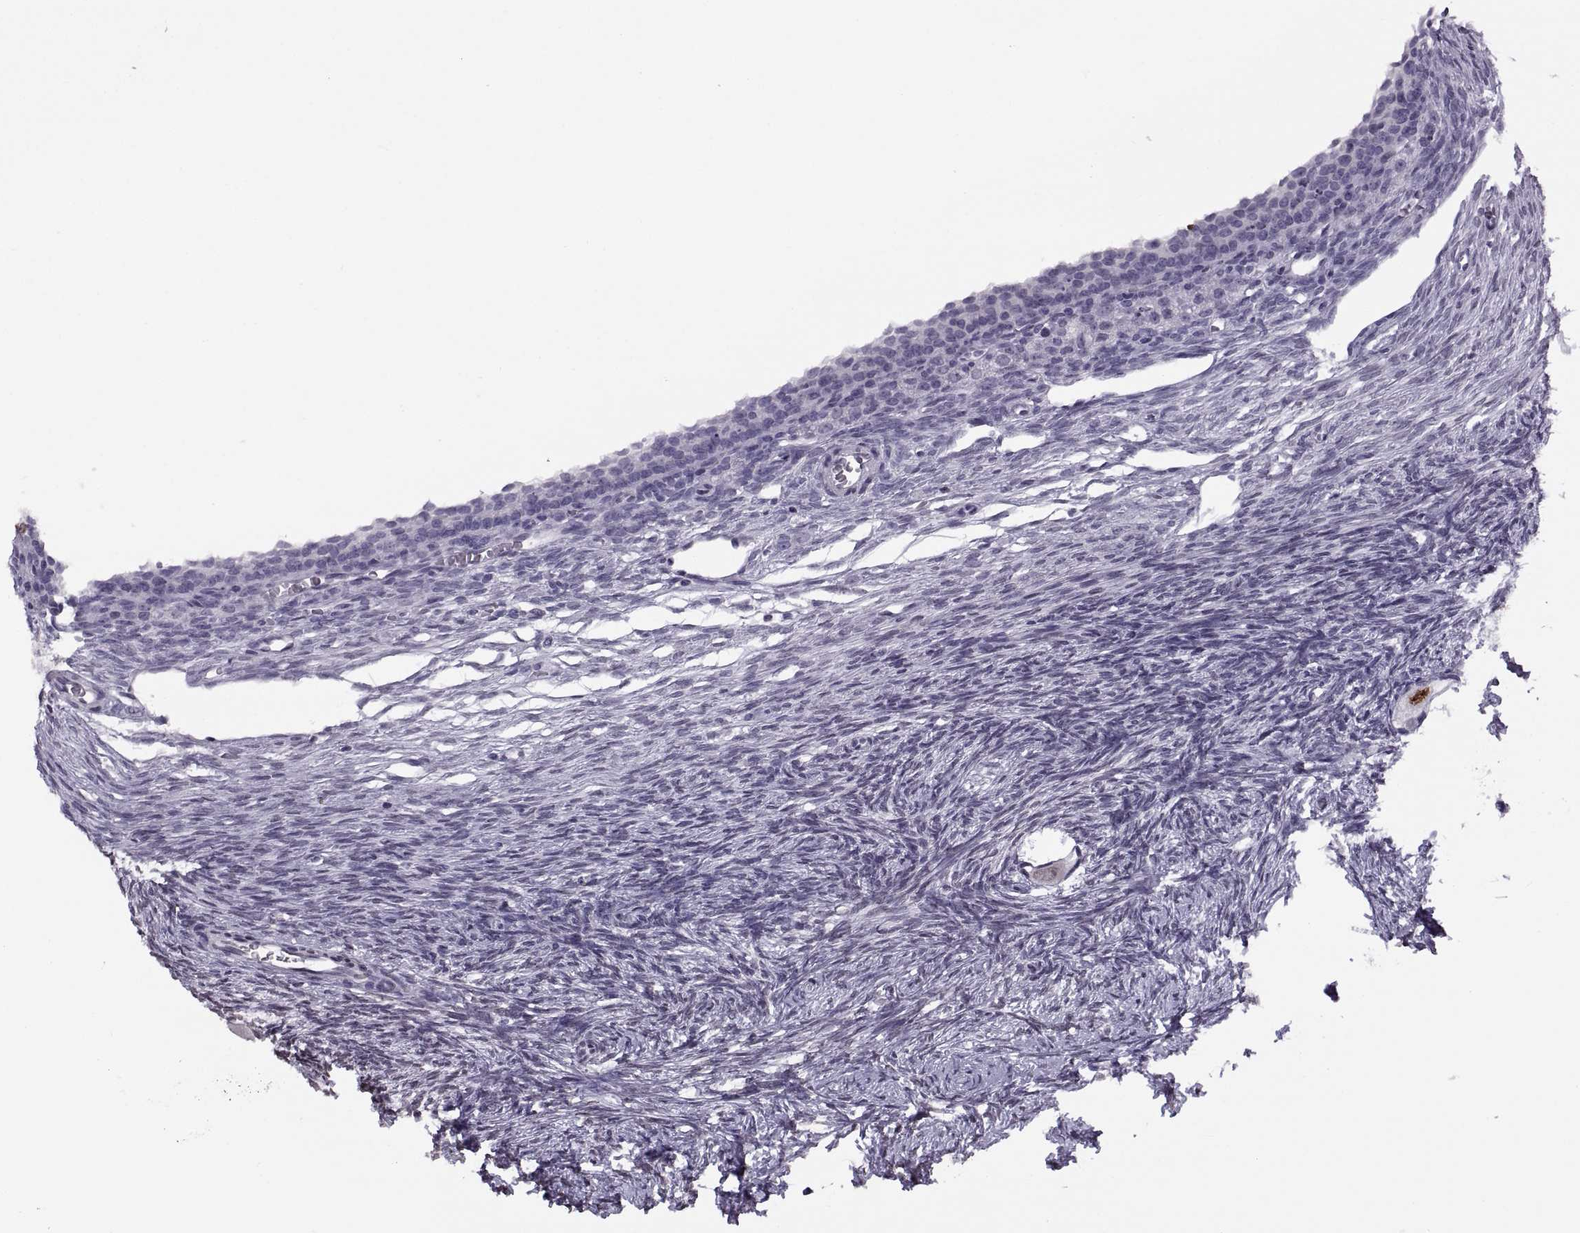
{"staining": {"intensity": "strong", "quantity": "25%-75%", "location": "nuclear"}, "tissue": "ovary", "cell_type": "Follicle cells", "image_type": "normal", "snomed": [{"axis": "morphology", "description": "Normal tissue, NOS"}, {"axis": "topography", "description": "Ovary"}], "caption": "Immunohistochemical staining of unremarkable human ovary displays 25%-75% levels of strong nuclear protein positivity in approximately 25%-75% of follicle cells. (DAB IHC, brown staining for protein, blue staining for nuclei).", "gene": "H1", "patient": {"sex": "female", "age": 27}}